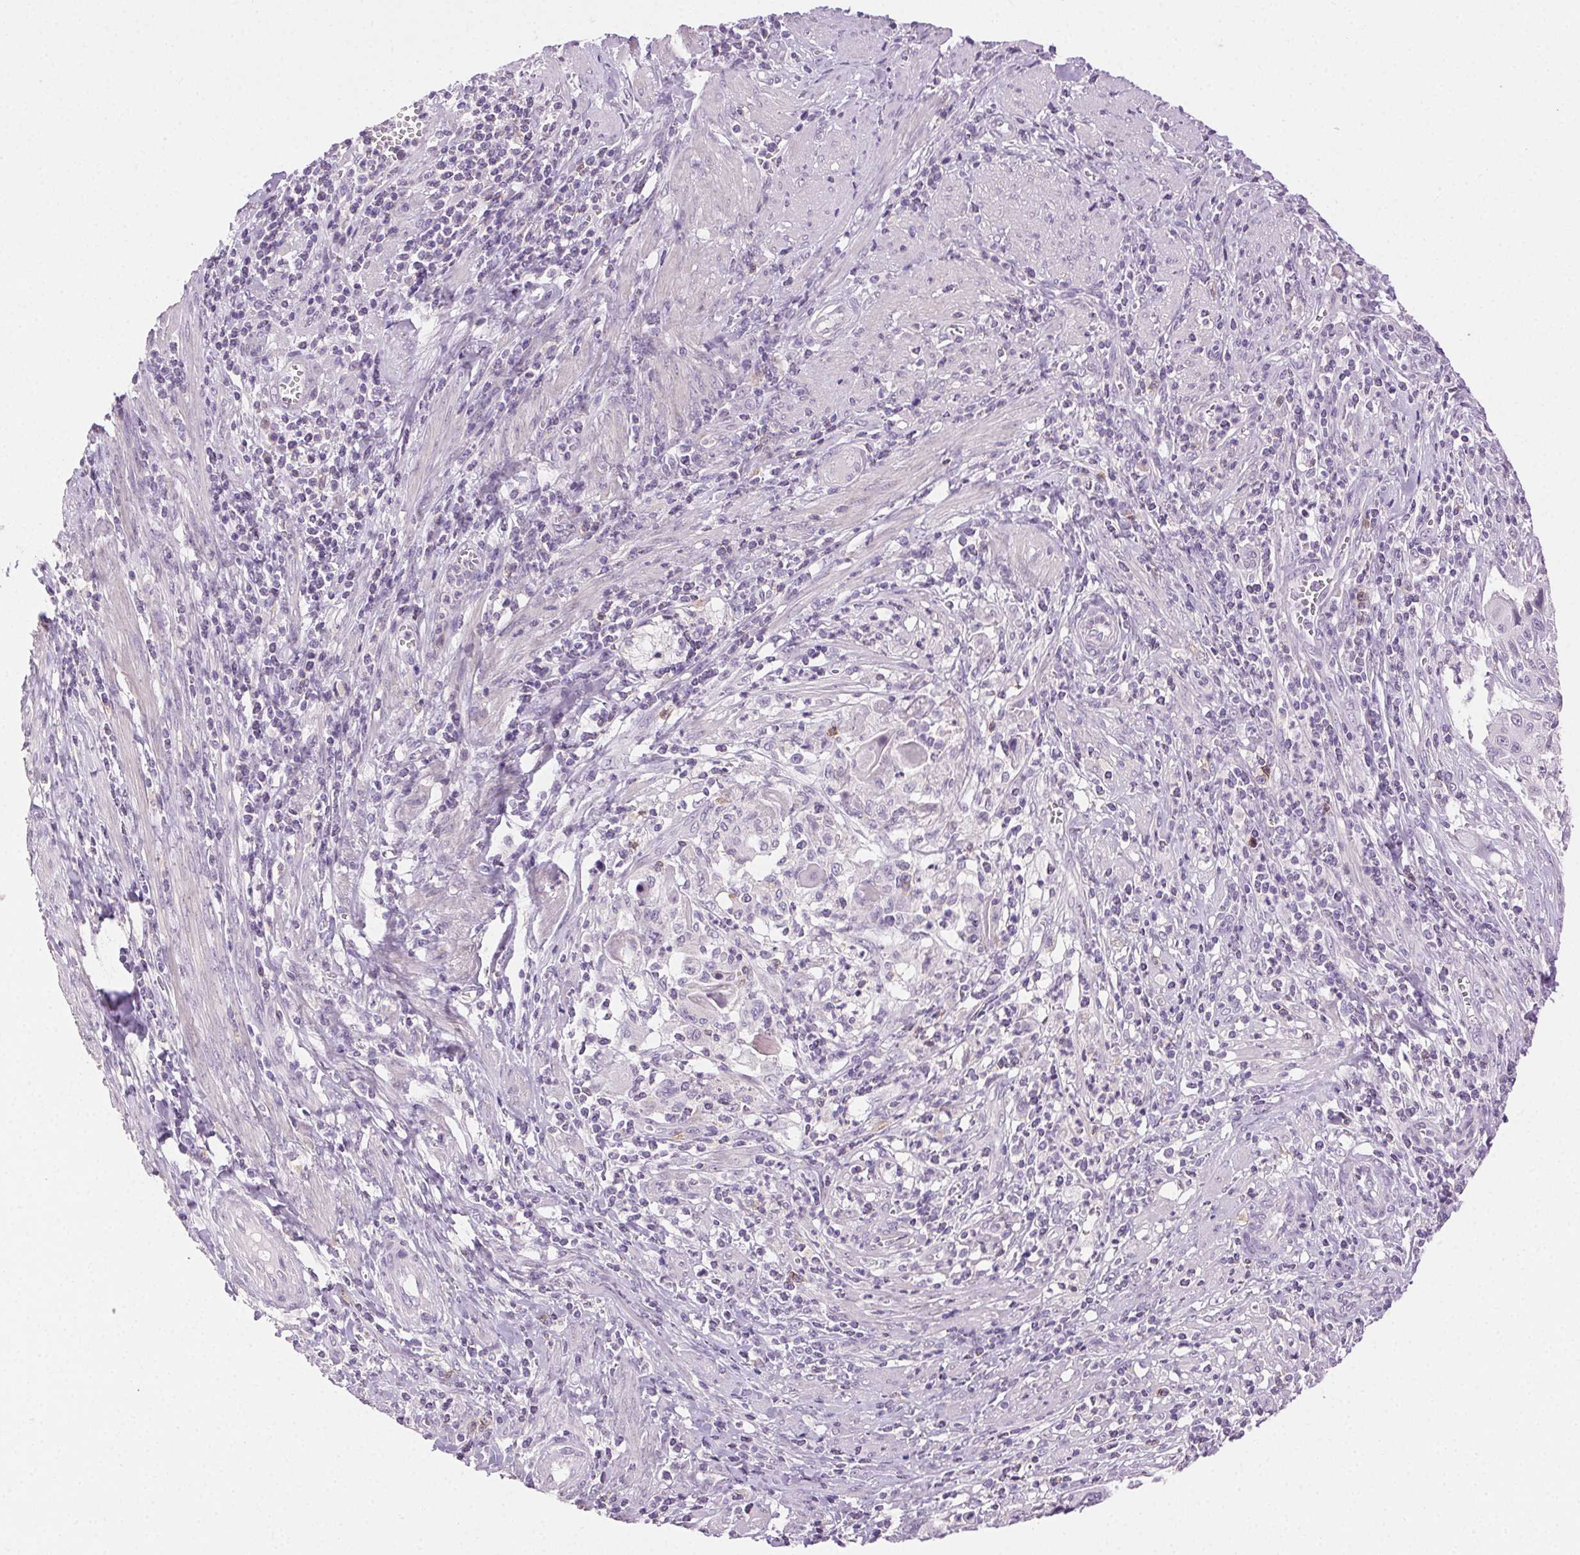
{"staining": {"intensity": "negative", "quantity": "none", "location": "none"}, "tissue": "cervical cancer", "cell_type": "Tumor cells", "image_type": "cancer", "snomed": [{"axis": "morphology", "description": "Squamous cell carcinoma, NOS"}, {"axis": "topography", "description": "Cervix"}], "caption": "IHC of squamous cell carcinoma (cervical) demonstrates no positivity in tumor cells.", "gene": "AKAP5", "patient": {"sex": "female", "age": 70}}